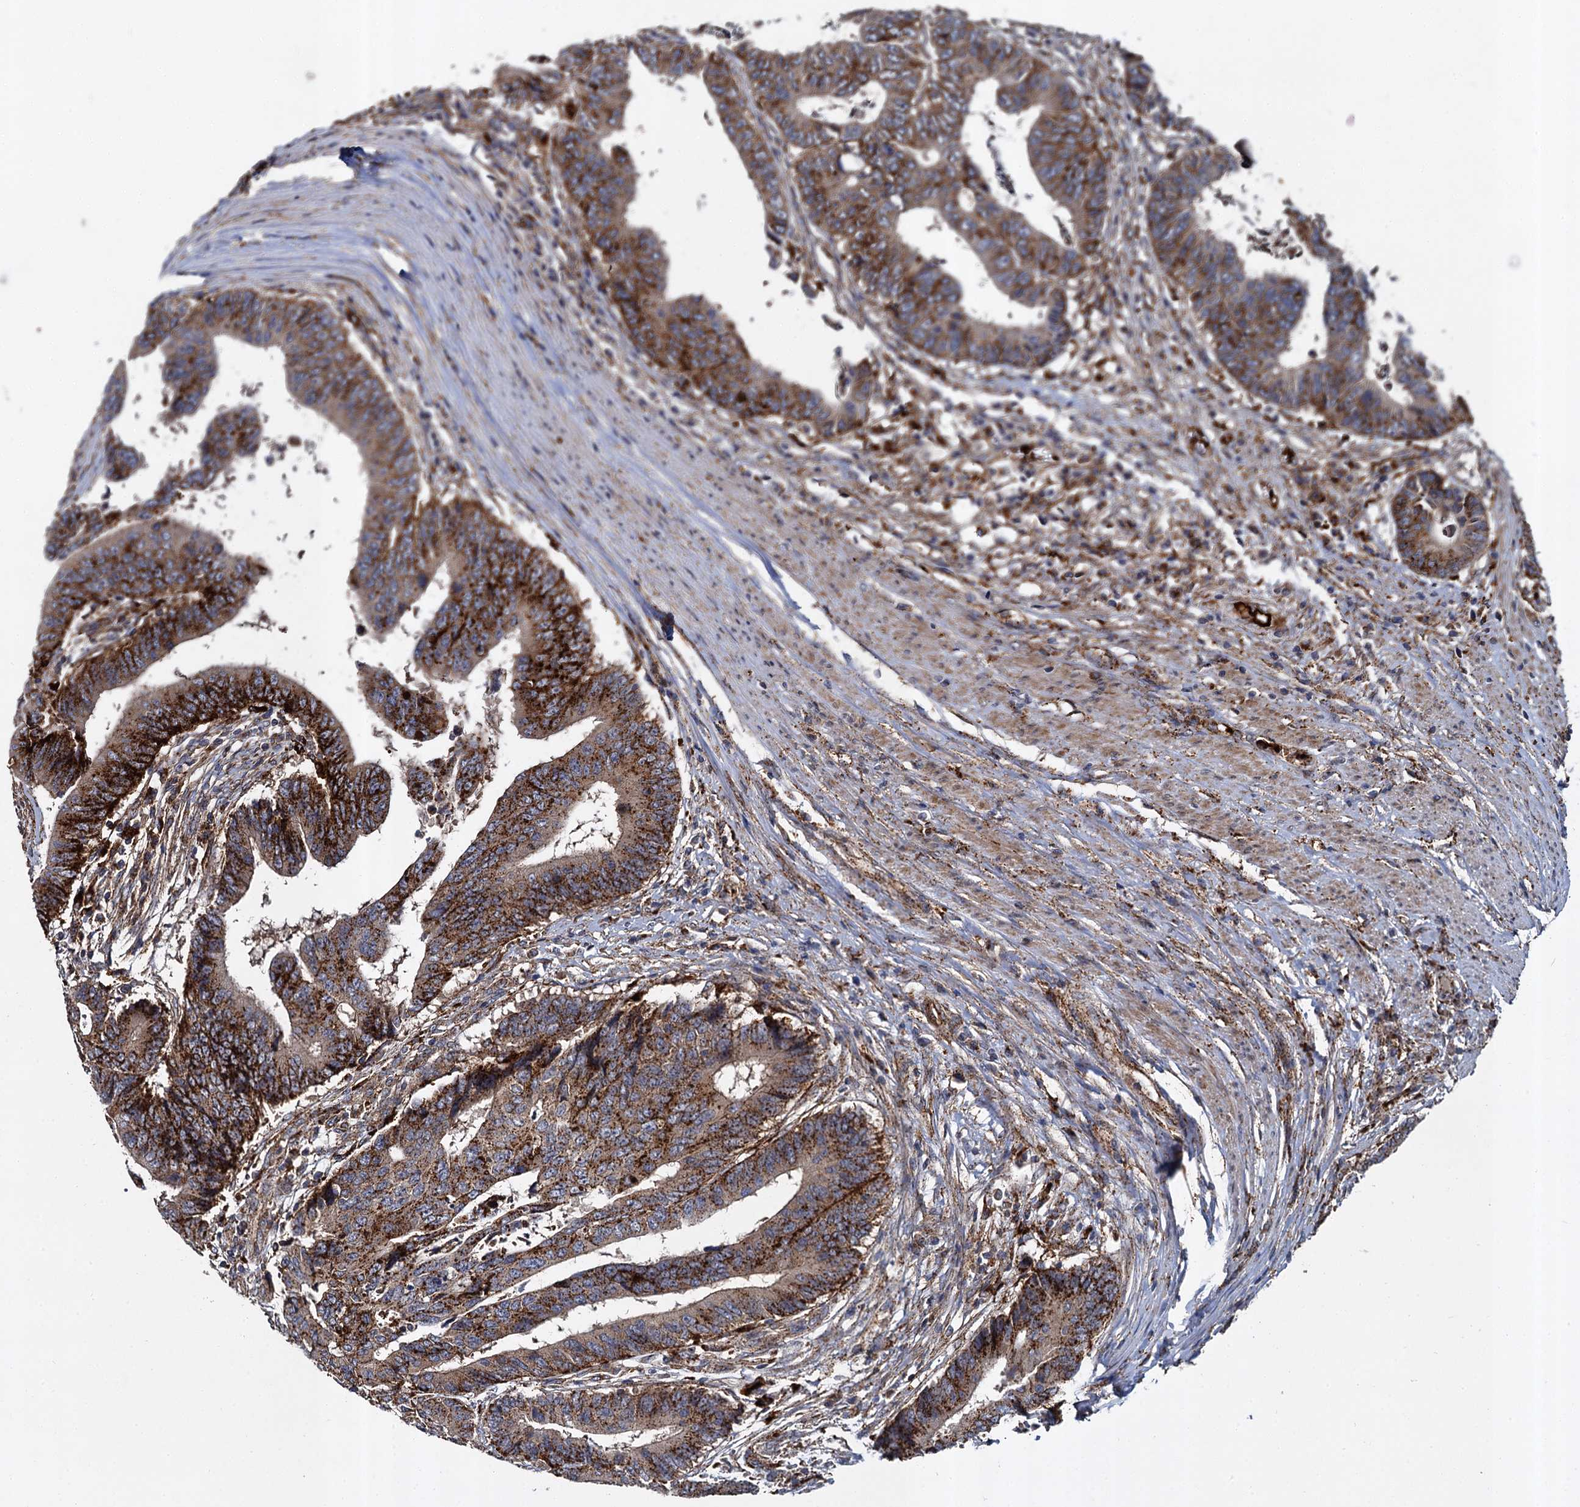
{"staining": {"intensity": "strong", "quantity": ">75%", "location": "cytoplasmic/membranous"}, "tissue": "colorectal cancer", "cell_type": "Tumor cells", "image_type": "cancer", "snomed": [{"axis": "morphology", "description": "Adenocarcinoma, NOS"}, {"axis": "topography", "description": "Rectum"}], "caption": "Strong cytoplasmic/membranous expression for a protein is present in about >75% of tumor cells of colorectal cancer using immunohistochemistry.", "gene": "GBA1", "patient": {"sex": "male", "age": 84}}